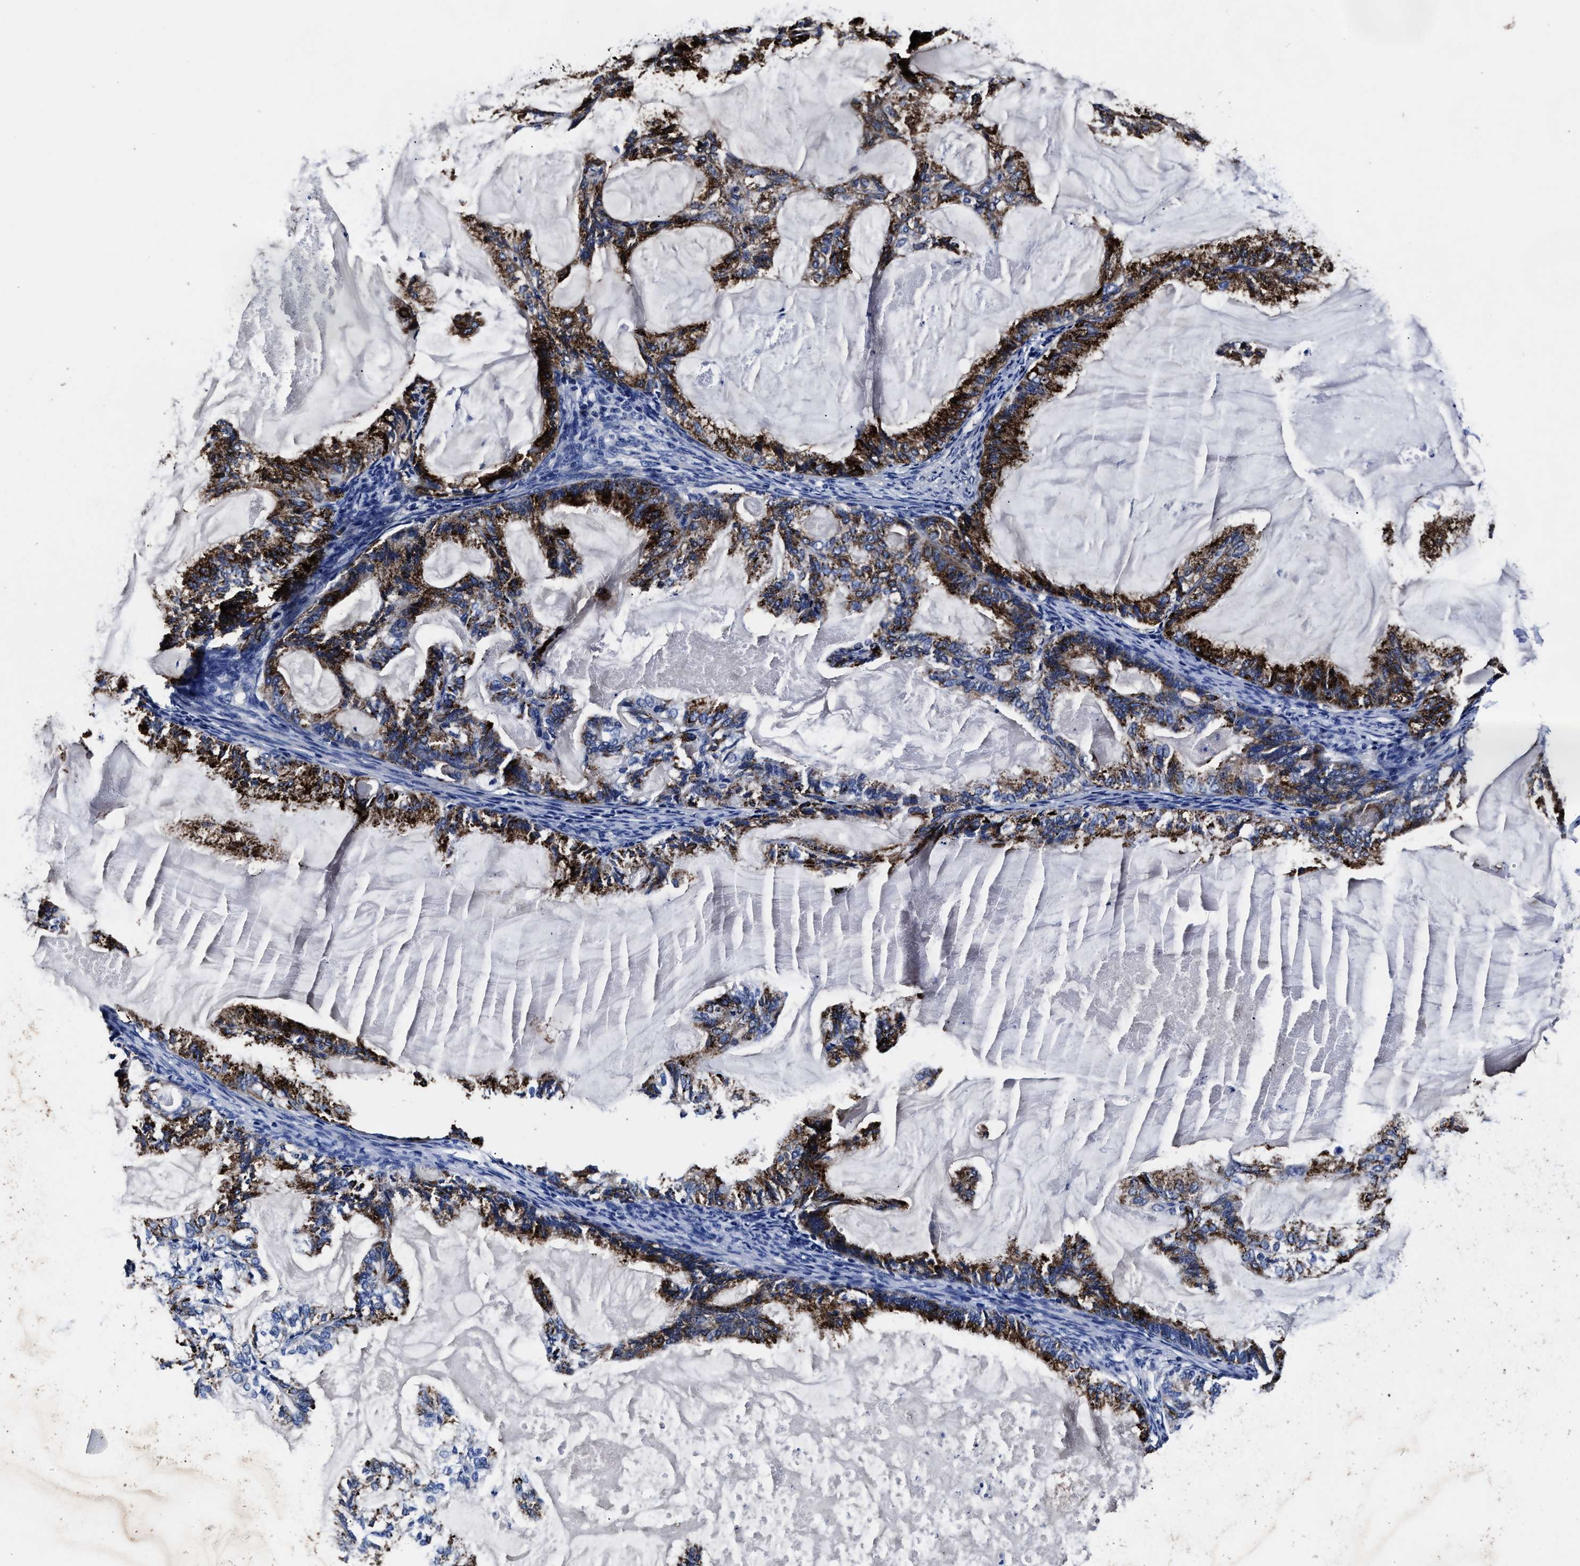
{"staining": {"intensity": "strong", "quantity": "25%-75%", "location": "cytoplasmic/membranous"}, "tissue": "endometrial cancer", "cell_type": "Tumor cells", "image_type": "cancer", "snomed": [{"axis": "morphology", "description": "Adenocarcinoma, NOS"}, {"axis": "topography", "description": "Endometrium"}], "caption": "An immunohistochemistry image of neoplastic tissue is shown. Protein staining in brown highlights strong cytoplasmic/membranous positivity in endometrial cancer (adenocarcinoma) within tumor cells.", "gene": "OLFML2A", "patient": {"sex": "female", "age": 86}}